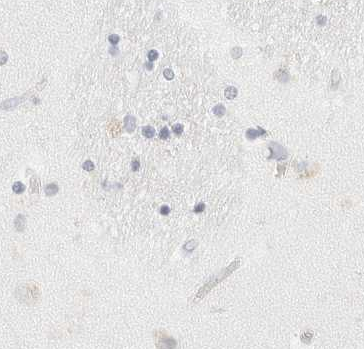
{"staining": {"intensity": "negative", "quantity": "none", "location": "none"}, "tissue": "caudate", "cell_type": "Glial cells", "image_type": "normal", "snomed": [{"axis": "morphology", "description": "Normal tissue, NOS"}, {"axis": "topography", "description": "Lateral ventricle wall"}], "caption": "Caudate stained for a protein using immunohistochemistry (IHC) displays no expression glial cells.", "gene": "CD22", "patient": {"sex": "male", "age": 70}}